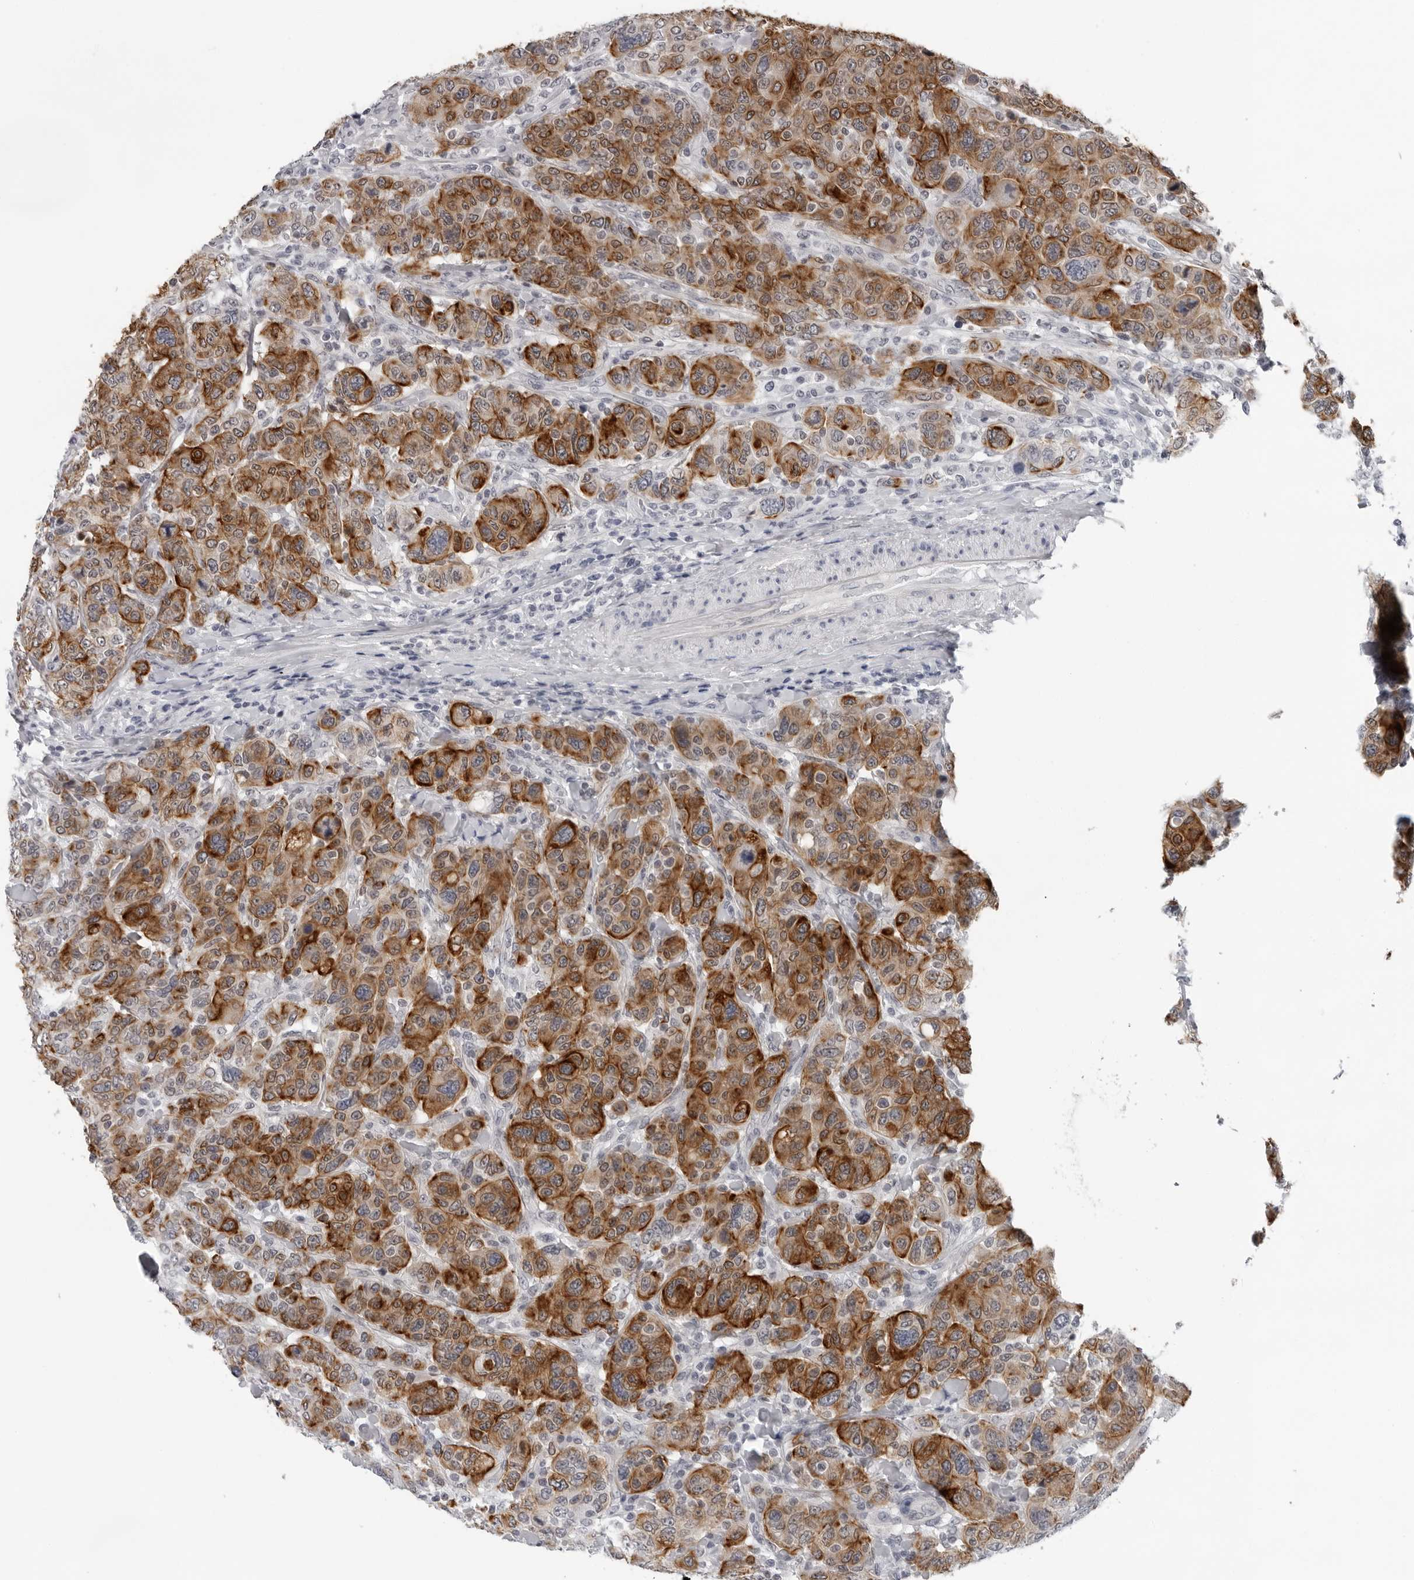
{"staining": {"intensity": "strong", "quantity": ">75%", "location": "cytoplasmic/membranous"}, "tissue": "breast cancer", "cell_type": "Tumor cells", "image_type": "cancer", "snomed": [{"axis": "morphology", "description": "Duct carcinoma"}, {"axis": "topography", "description": "Breast"}], "caption": "An immunohistochemistry histopathology image of neoplastic tissue is shown. Protein staining in brown labels strong cytoplasmic/membranous positivity in infiltrating ductal carcinoma (breast) within tumor cells.", "gene": "CCDC28B", "patient": {"sex": "female", "age": 37}}